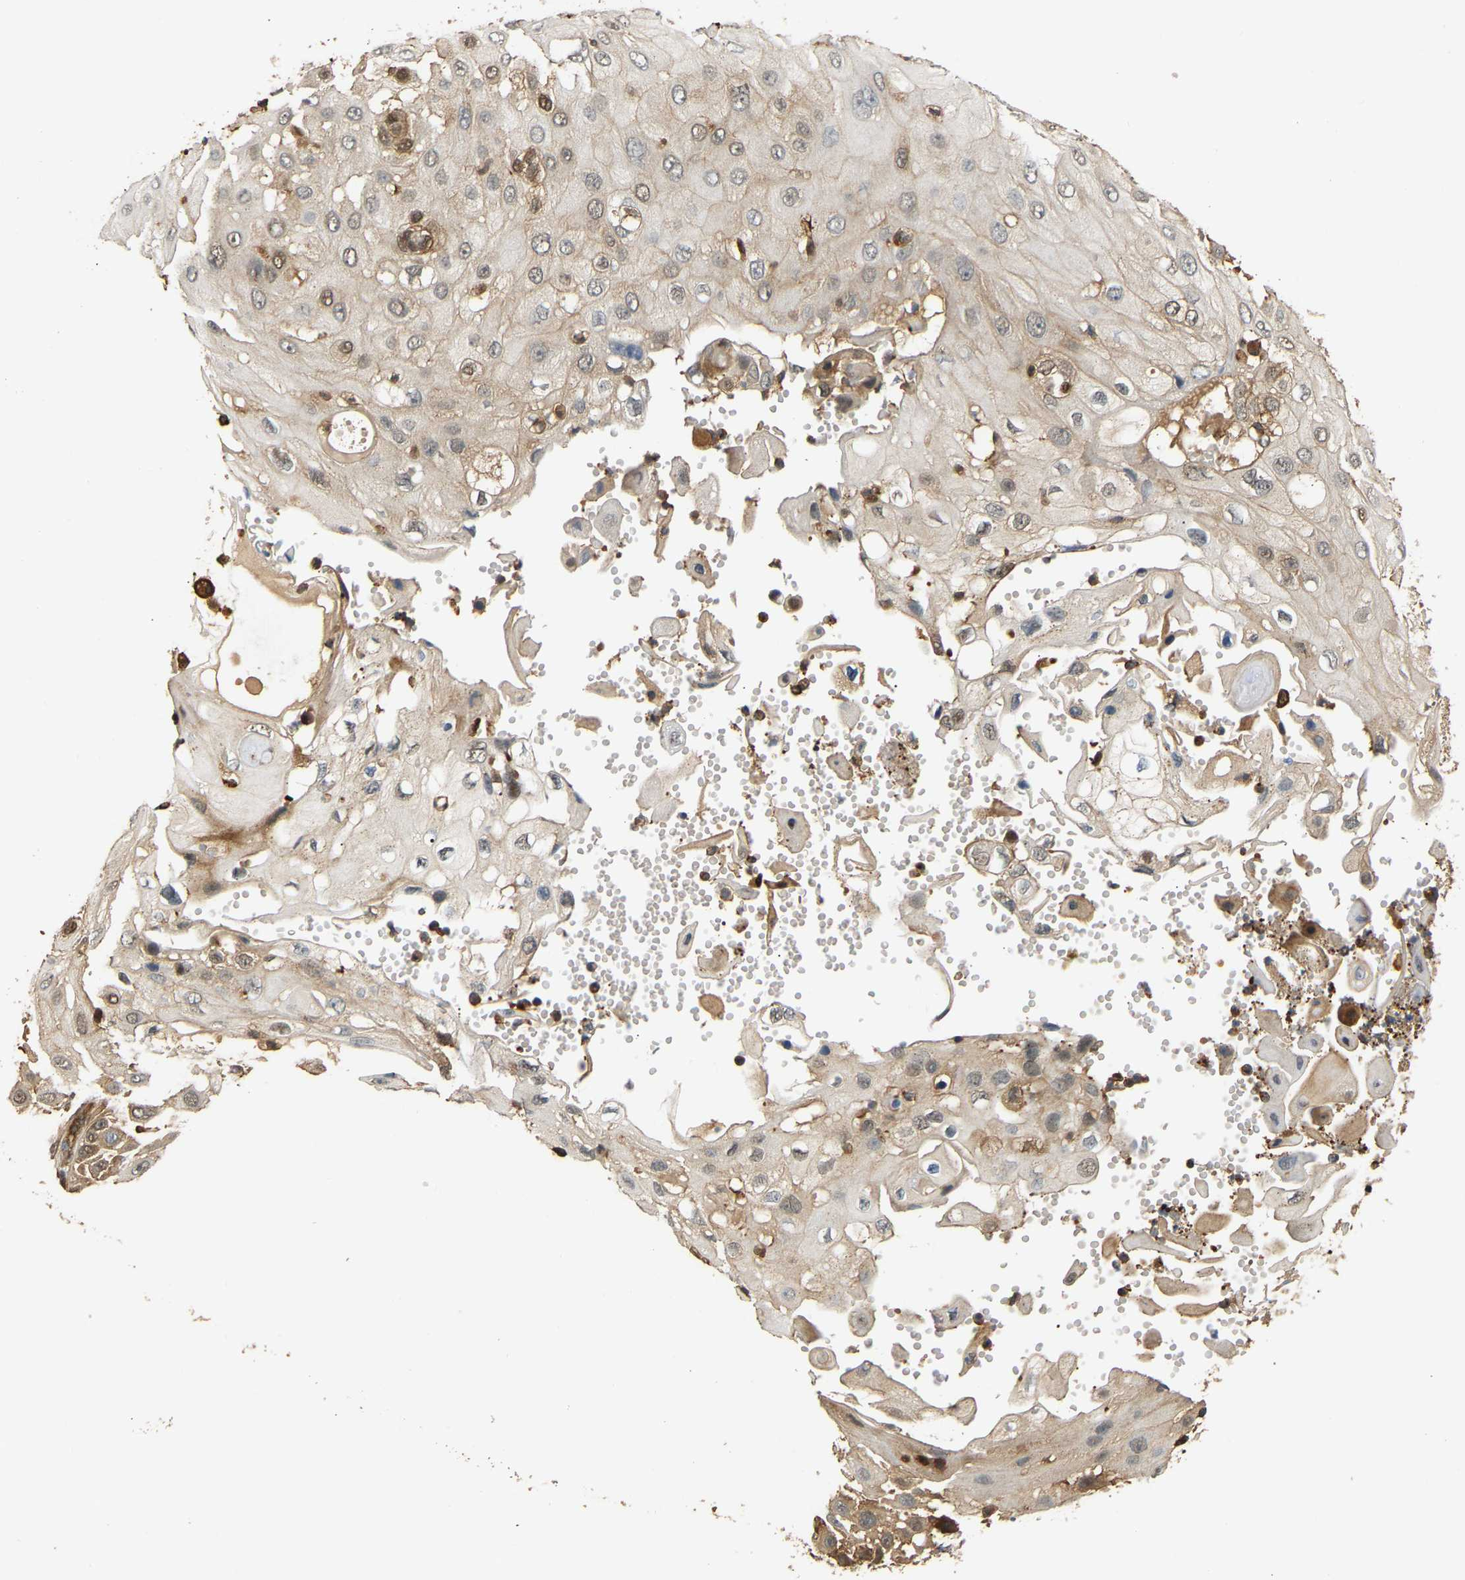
{"staining": {"intensity": "weak", "quantity": "<25%", "location": "cytoplasmic/membranous"}, "tissue": "skin cancer", "cell_type": "Tumor cells", "image_type": "cancer", "snomed": [{"axis": "morphology", "description": "Squamous cell carcinoma, NOS"}, {"axis": "topography", "description": "Skin"}], "caption": "Immunohistochemistry histopathology image of human skin cancer stained for a protein (brown), which demonstrates no expression in tumor cells. (DAB (3,3'-diaminobenzidine) immunohistochemistry visualized using brightfield microscopy, high magnification).", "gene": "GOPC", "patient": {"sex": "female", "age": 44}}